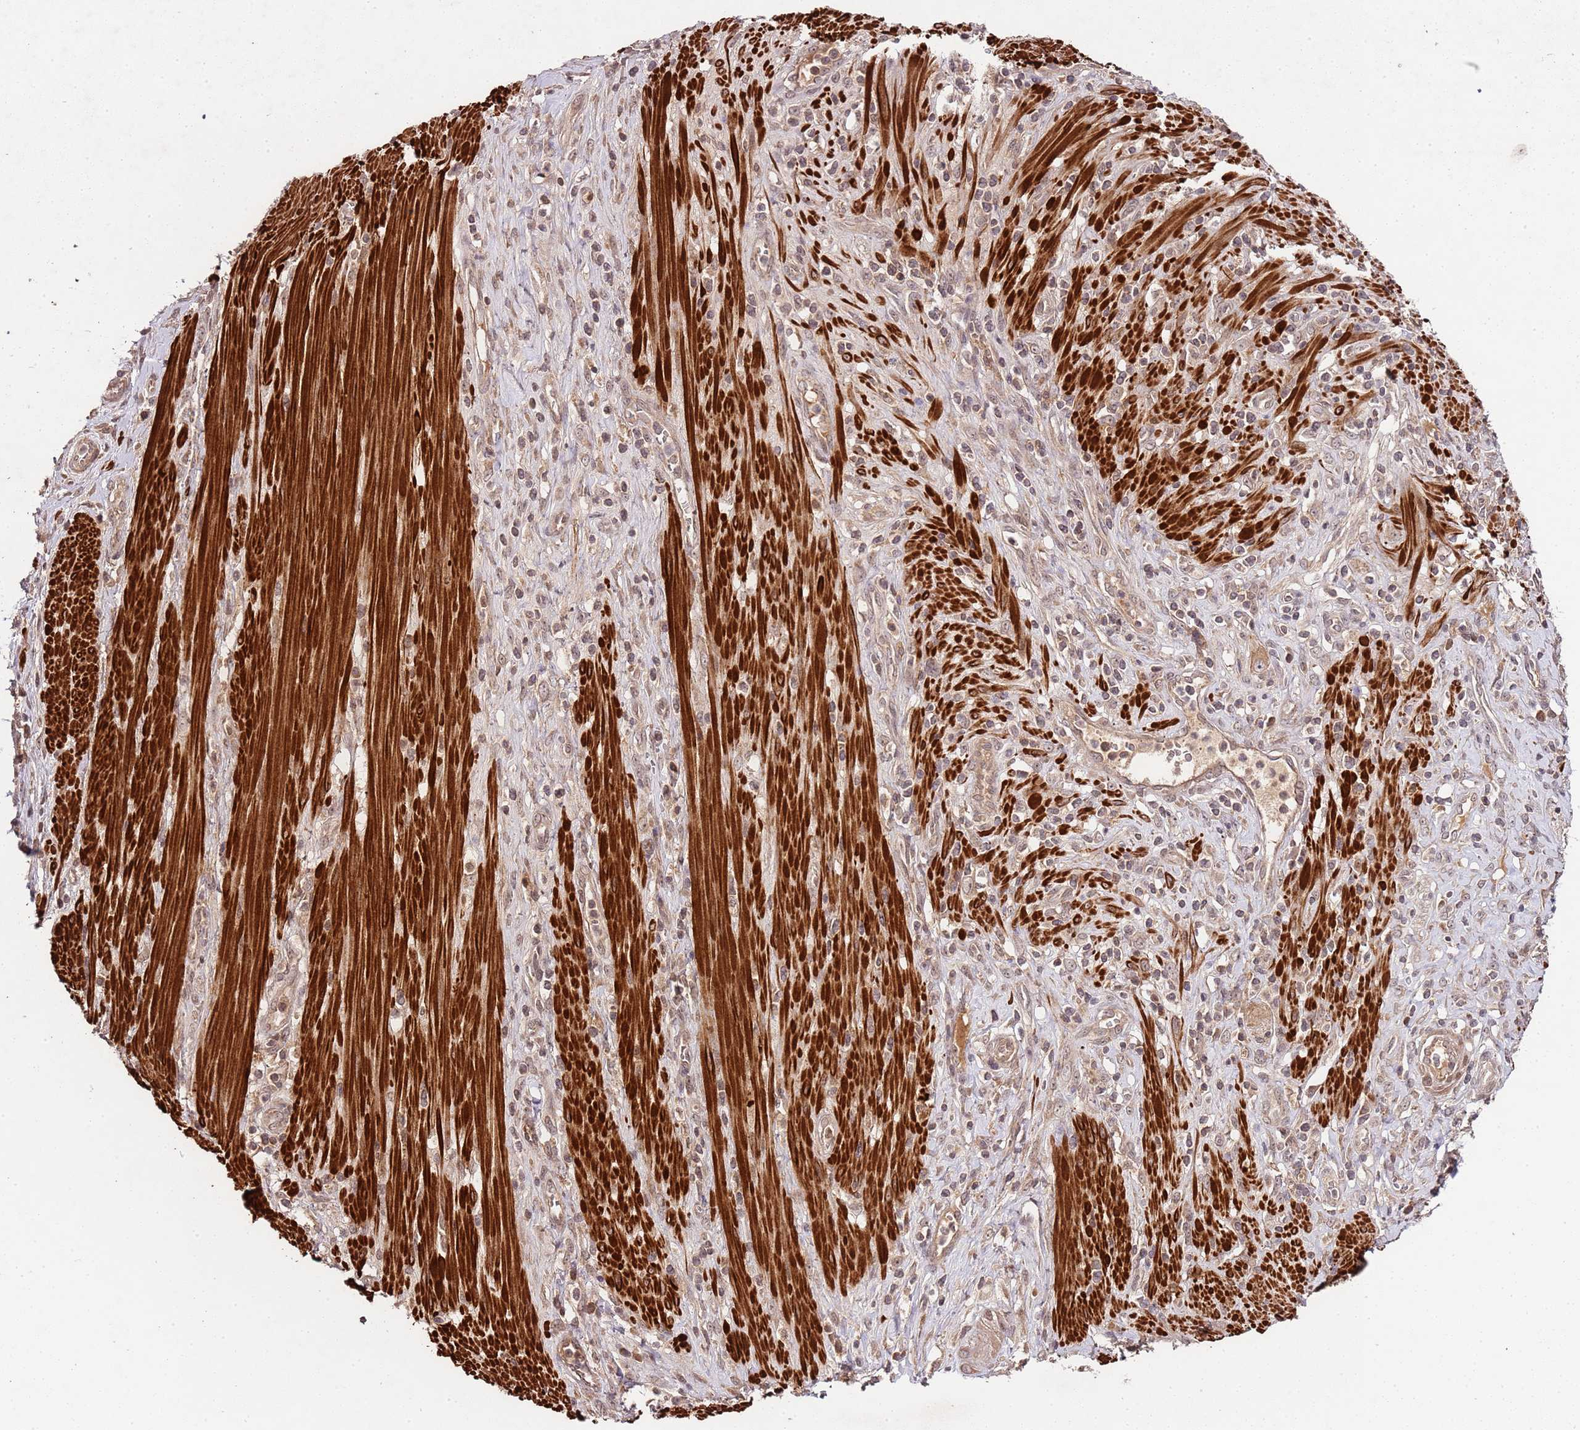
{"staining": {"intensity": "weak", "quantity": ">75%", "location": "cytoplasmic/membranous,nuclear"}, "tissue": "pancreatic cancer", "cell_type": "Tumor cells", "image_type": "cancer", "snomed": [{"axis": "morphology", "description": "Adenocarcinoma, NOS"}, {"axis": "topography", "description": "Pancreas"}], "caption": "Brown immunohistochemical staining in human pancreatic adenocarcinoma shows weak cytoplasmic/membranous and nuclear staining in approximately >75% of tumor cells. (IHC, brightfield microscopy, high magnification).", "gene": "LIN37", "patient": {"sex": "male", "age": 72}}